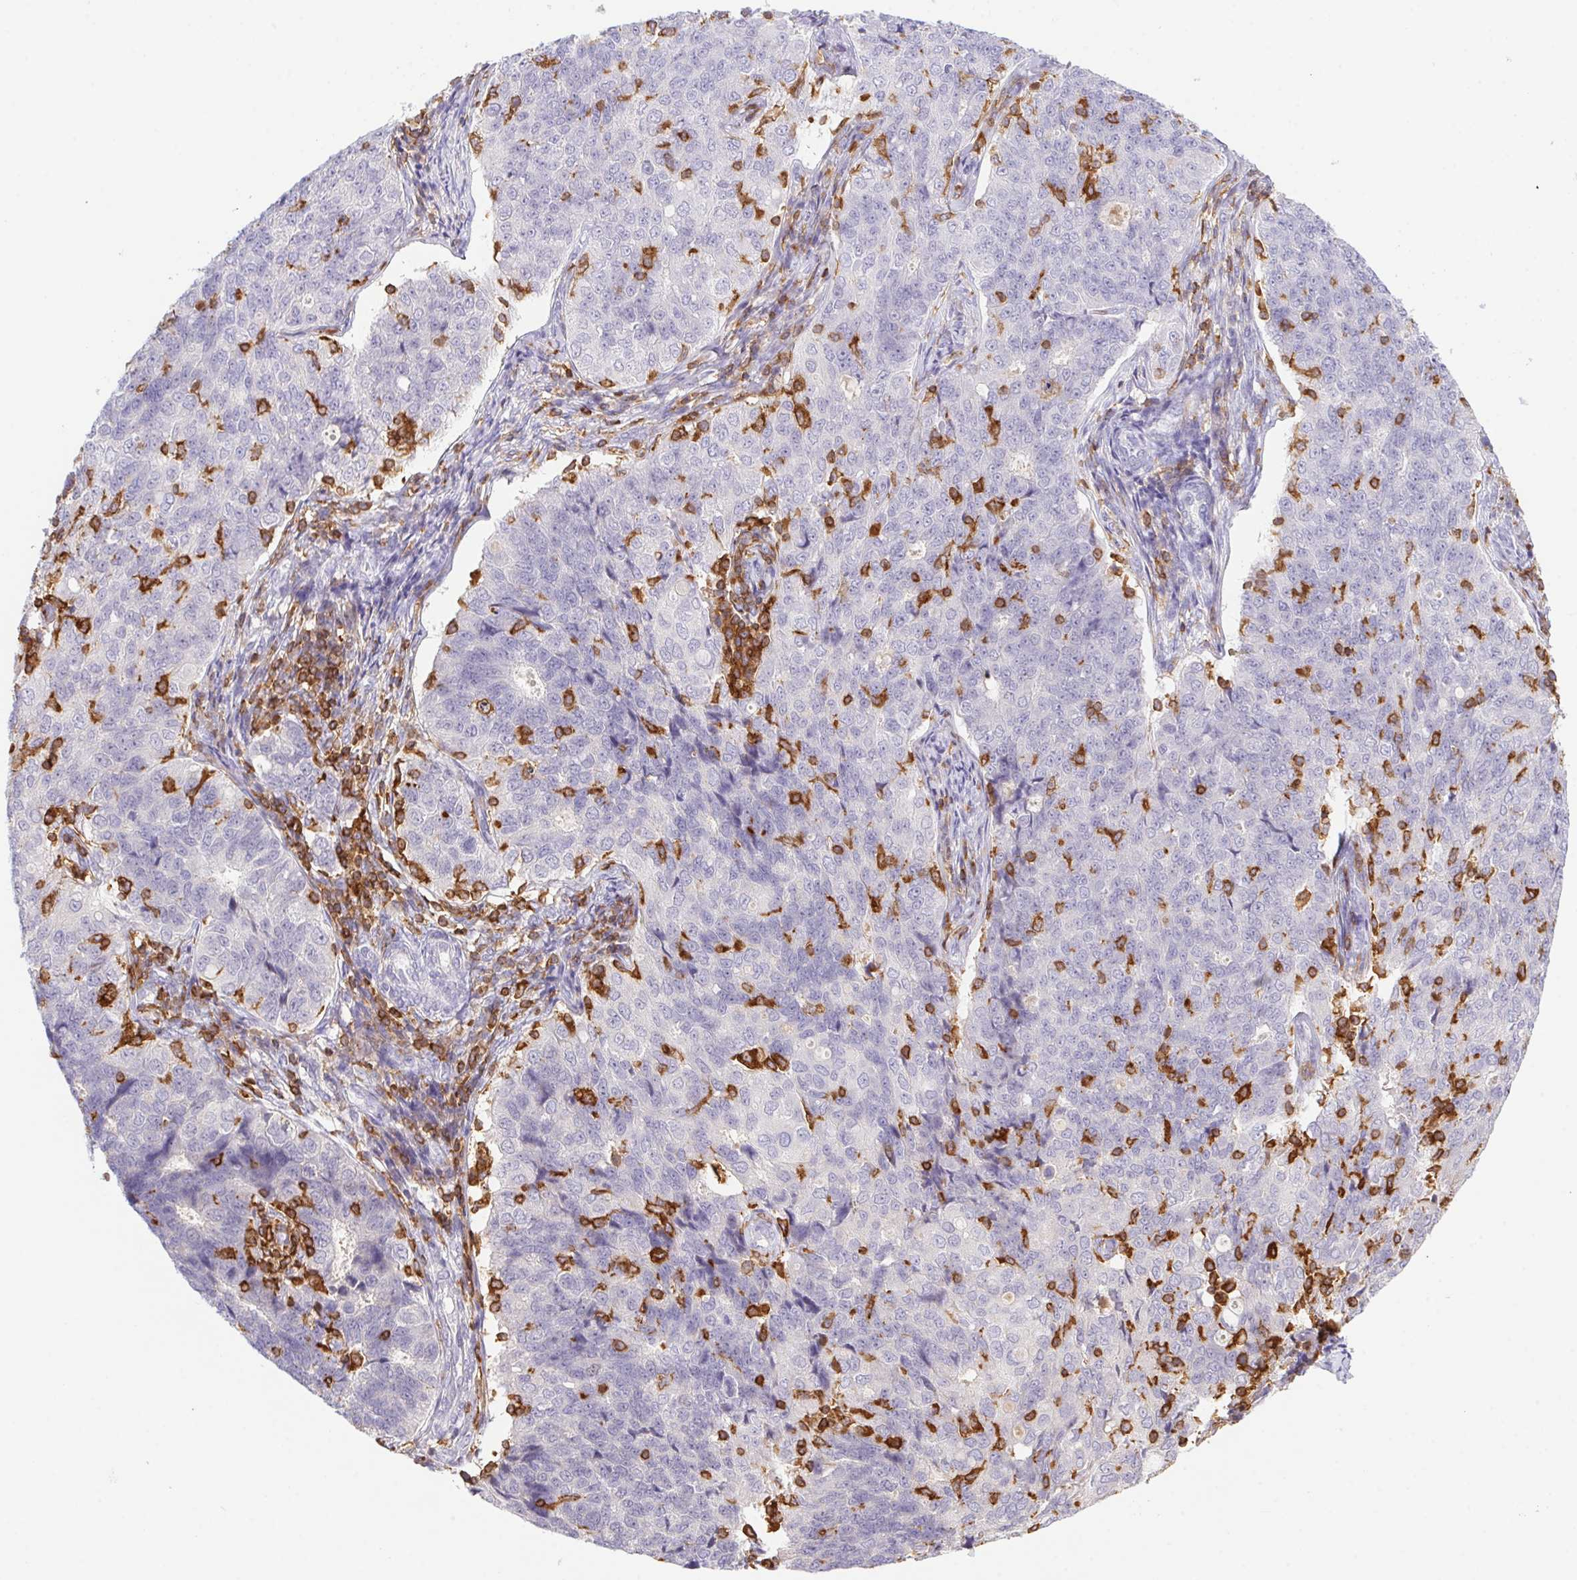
{"staining": {"intensity": "negative", "quantity": "none", "location": "none"}, "tissue": "endometrial cancer", "cell_type": "Tumor cells", "image_type": "cancer", "snomed": [{"axis": "morphology", "description": "Adenocarcinoma, NOS"}, {"axis": "topography", "description": "Endometrium"}], "caption": "DAB (3,3'-diaminobenzidine) immunohistochemical staining of human endometrial adenocarcinoma shows no significant expression in tumor cells.", "gene": "APBB1IP", "patient": {"sex": "female", "age": 43}}